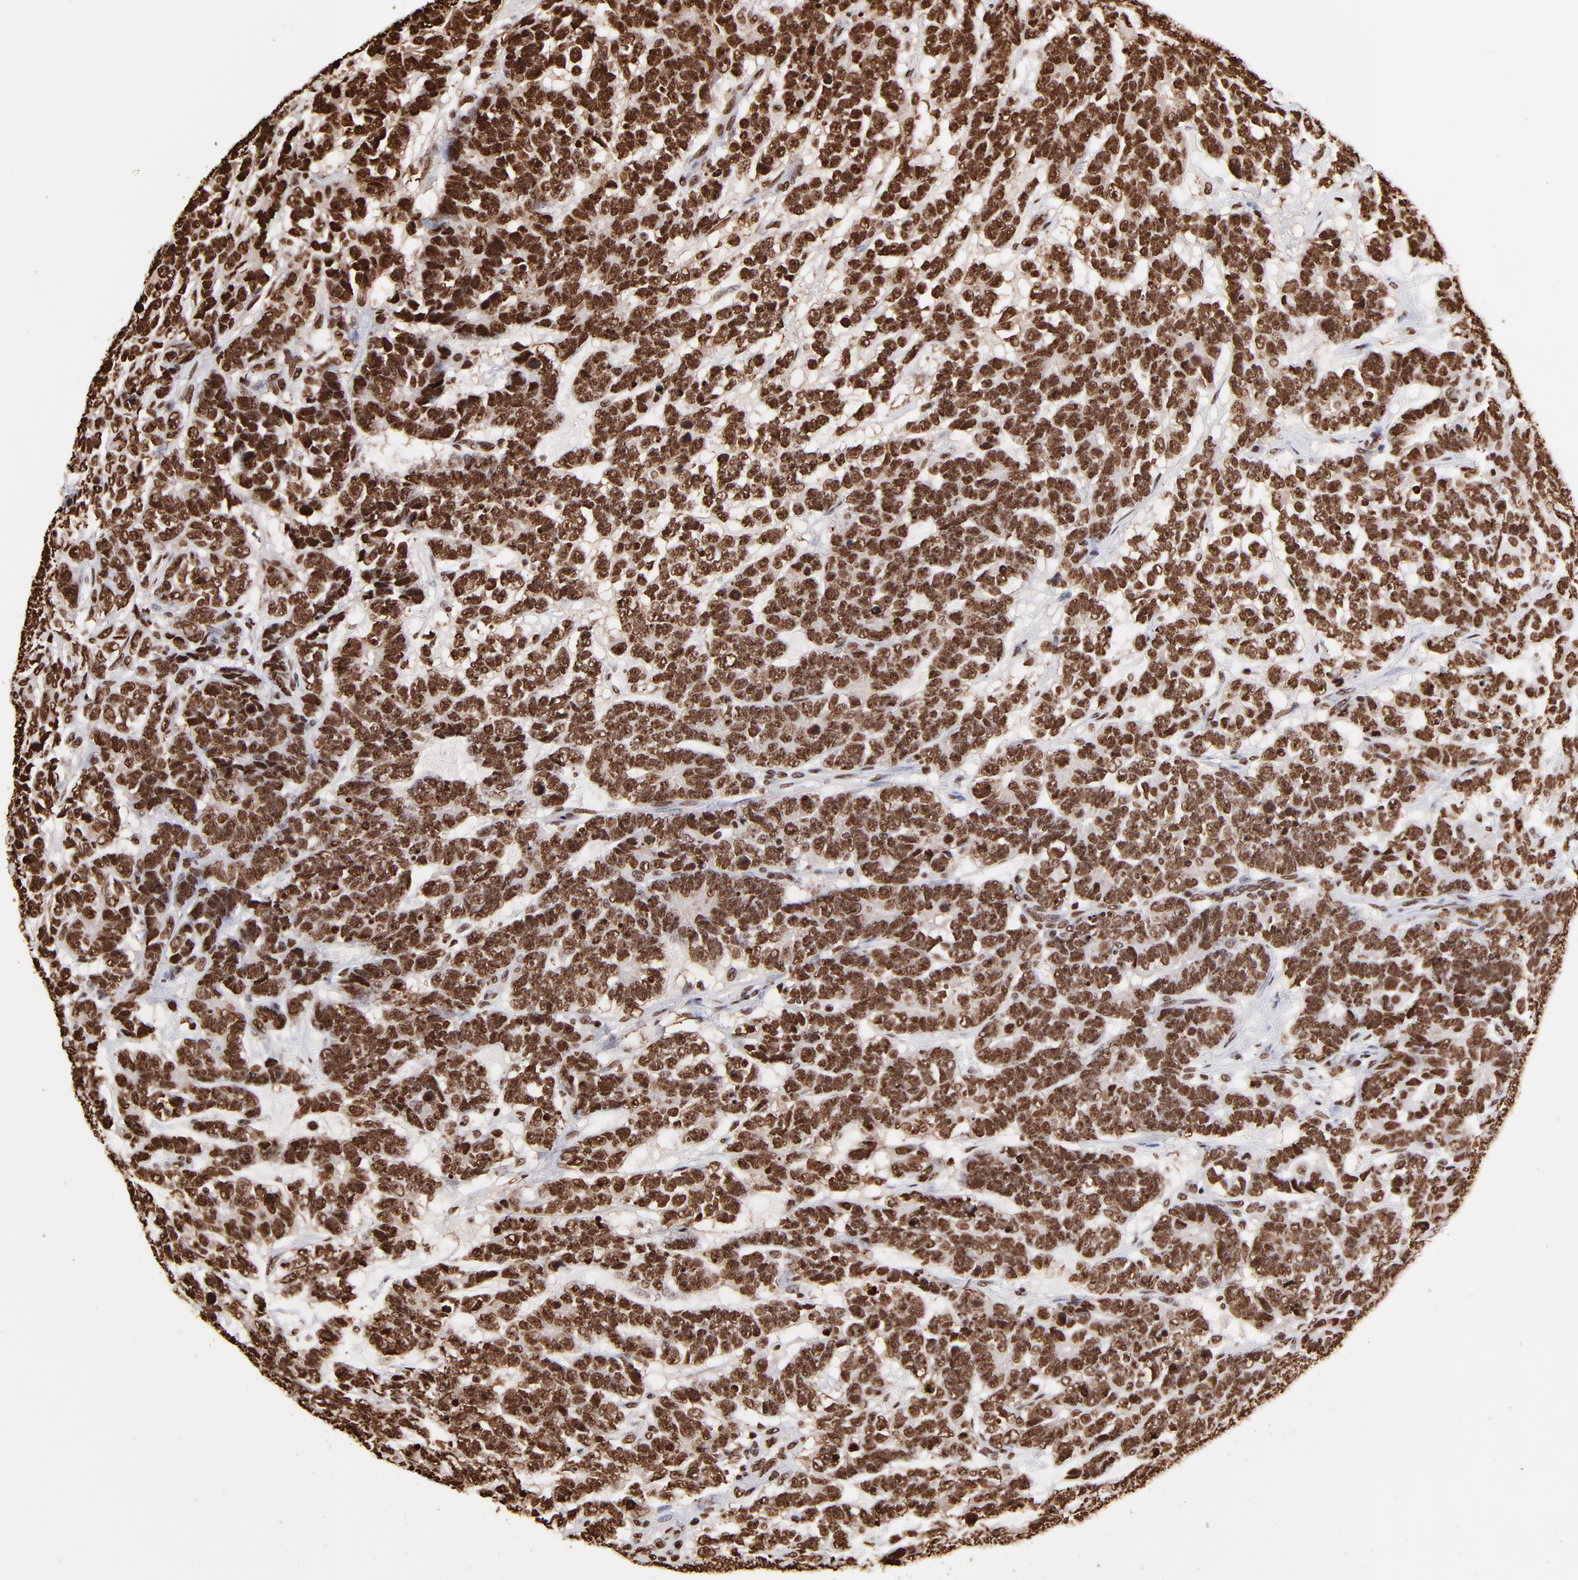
{"staining": {"intensity": "strong", "quantity": ">75%", "location": "nuclear"}, "tissue": "testis cancer", "cell_type": "Tumor cells", "image_type": "cancer", "snomed": [{"axis": "morphology", "description": "Carcinoma, Embryonal, NOS"}, {"axis": "topography", "description": "Testis"}], "caption": "Strong nuclear protein expression is appreciated in about >75% of tumor cells in embryonal carcinoma (testis).", "gene": "ZNF544", "patient": {"sex": "male", "age": 26}}